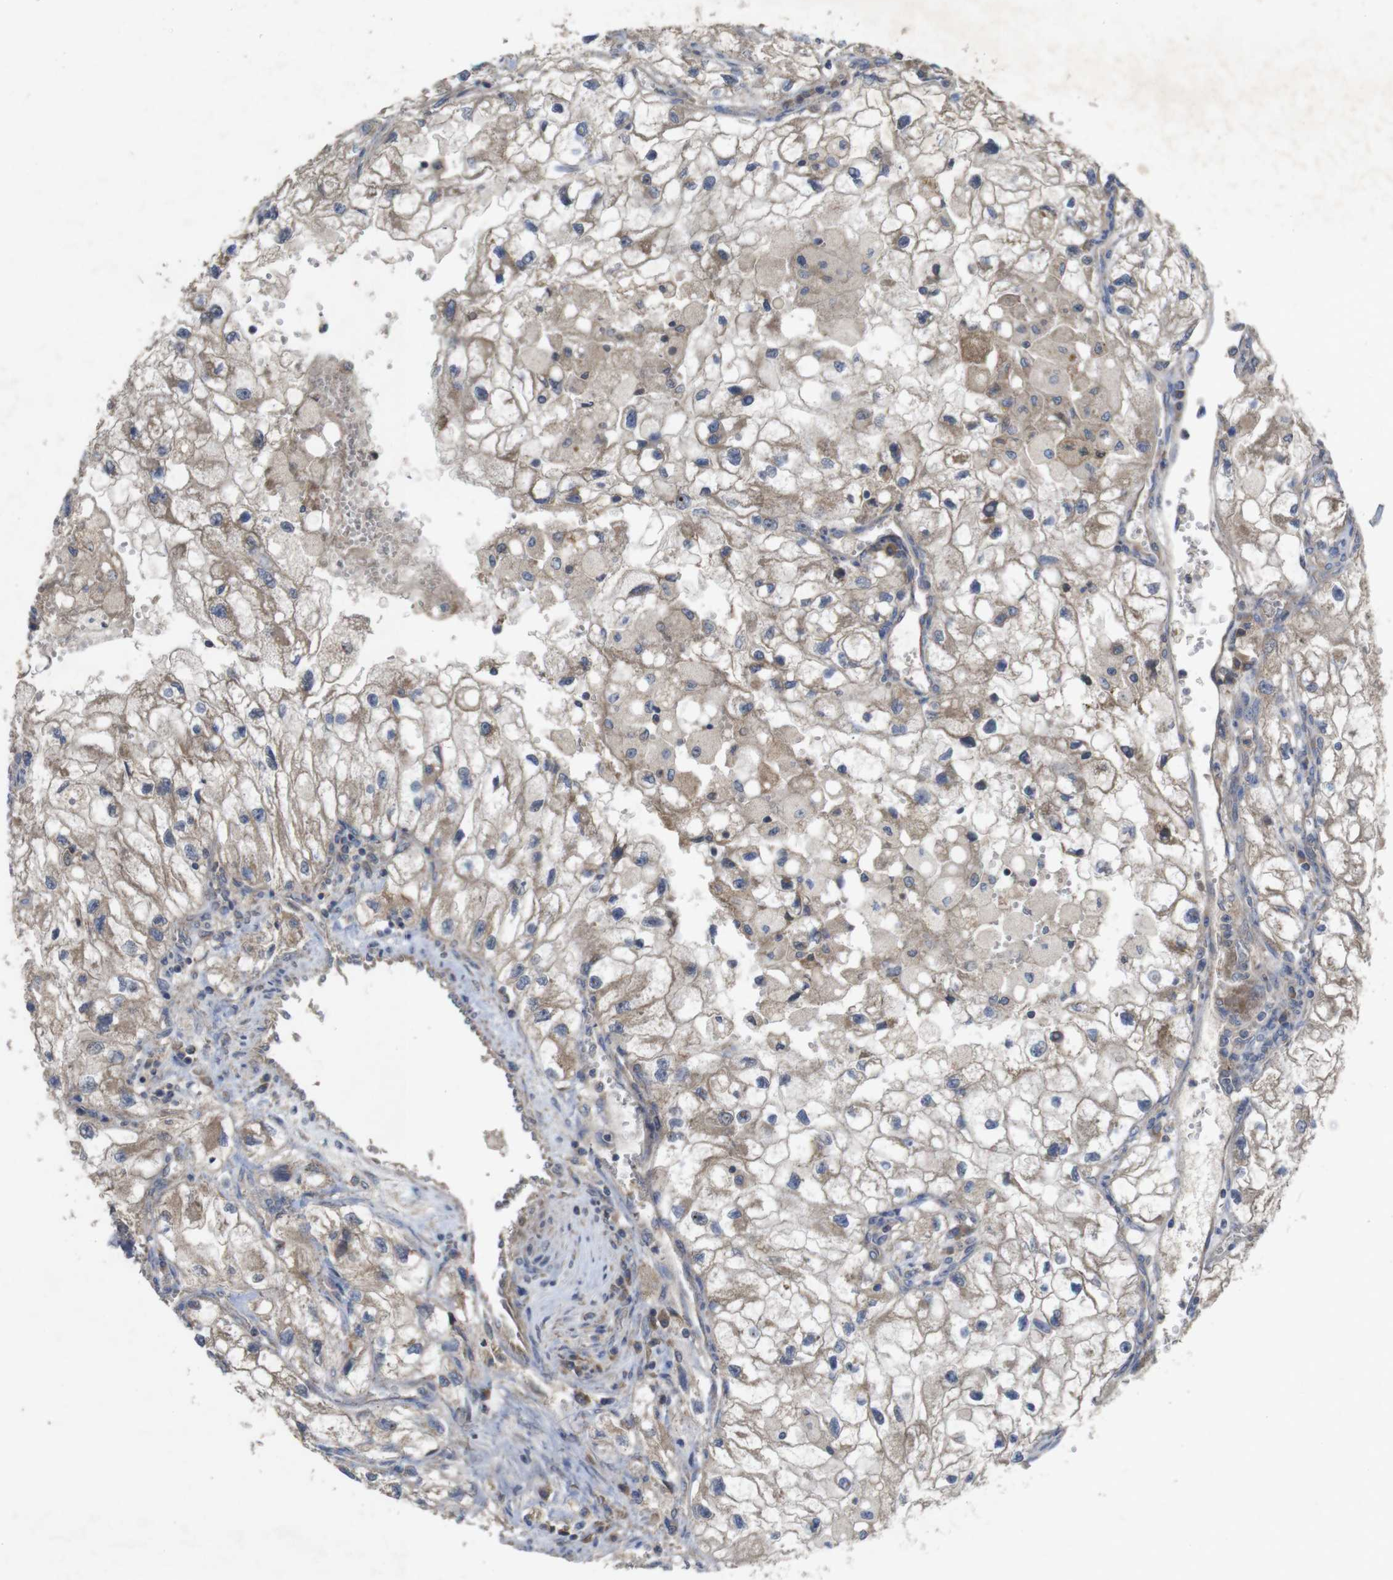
{"staining": {"intensity": "weak", "quantity": ">75%", "location": "cytoplasmic/membranous"}, "tissue": "renal cancer", "cell_type": "Tumor cells", "image_type": "cancer", "snomed": [{"axis": "morphology", "description": "Adenocarcinoma, NOS"}, {"axis": "topography", "description": "Kidney"}], "caption": "Immunohistochemical staining of human renal adenocarcinoma exhibits low levels of weak cytoplasmic/membranous protein staining in about >75% of tumor cells. (DAB IHC, brown staining for protein, blue staining for nuclei).", "gene": "KCNS3", "patient": {"sex": "female", "age": 70}}